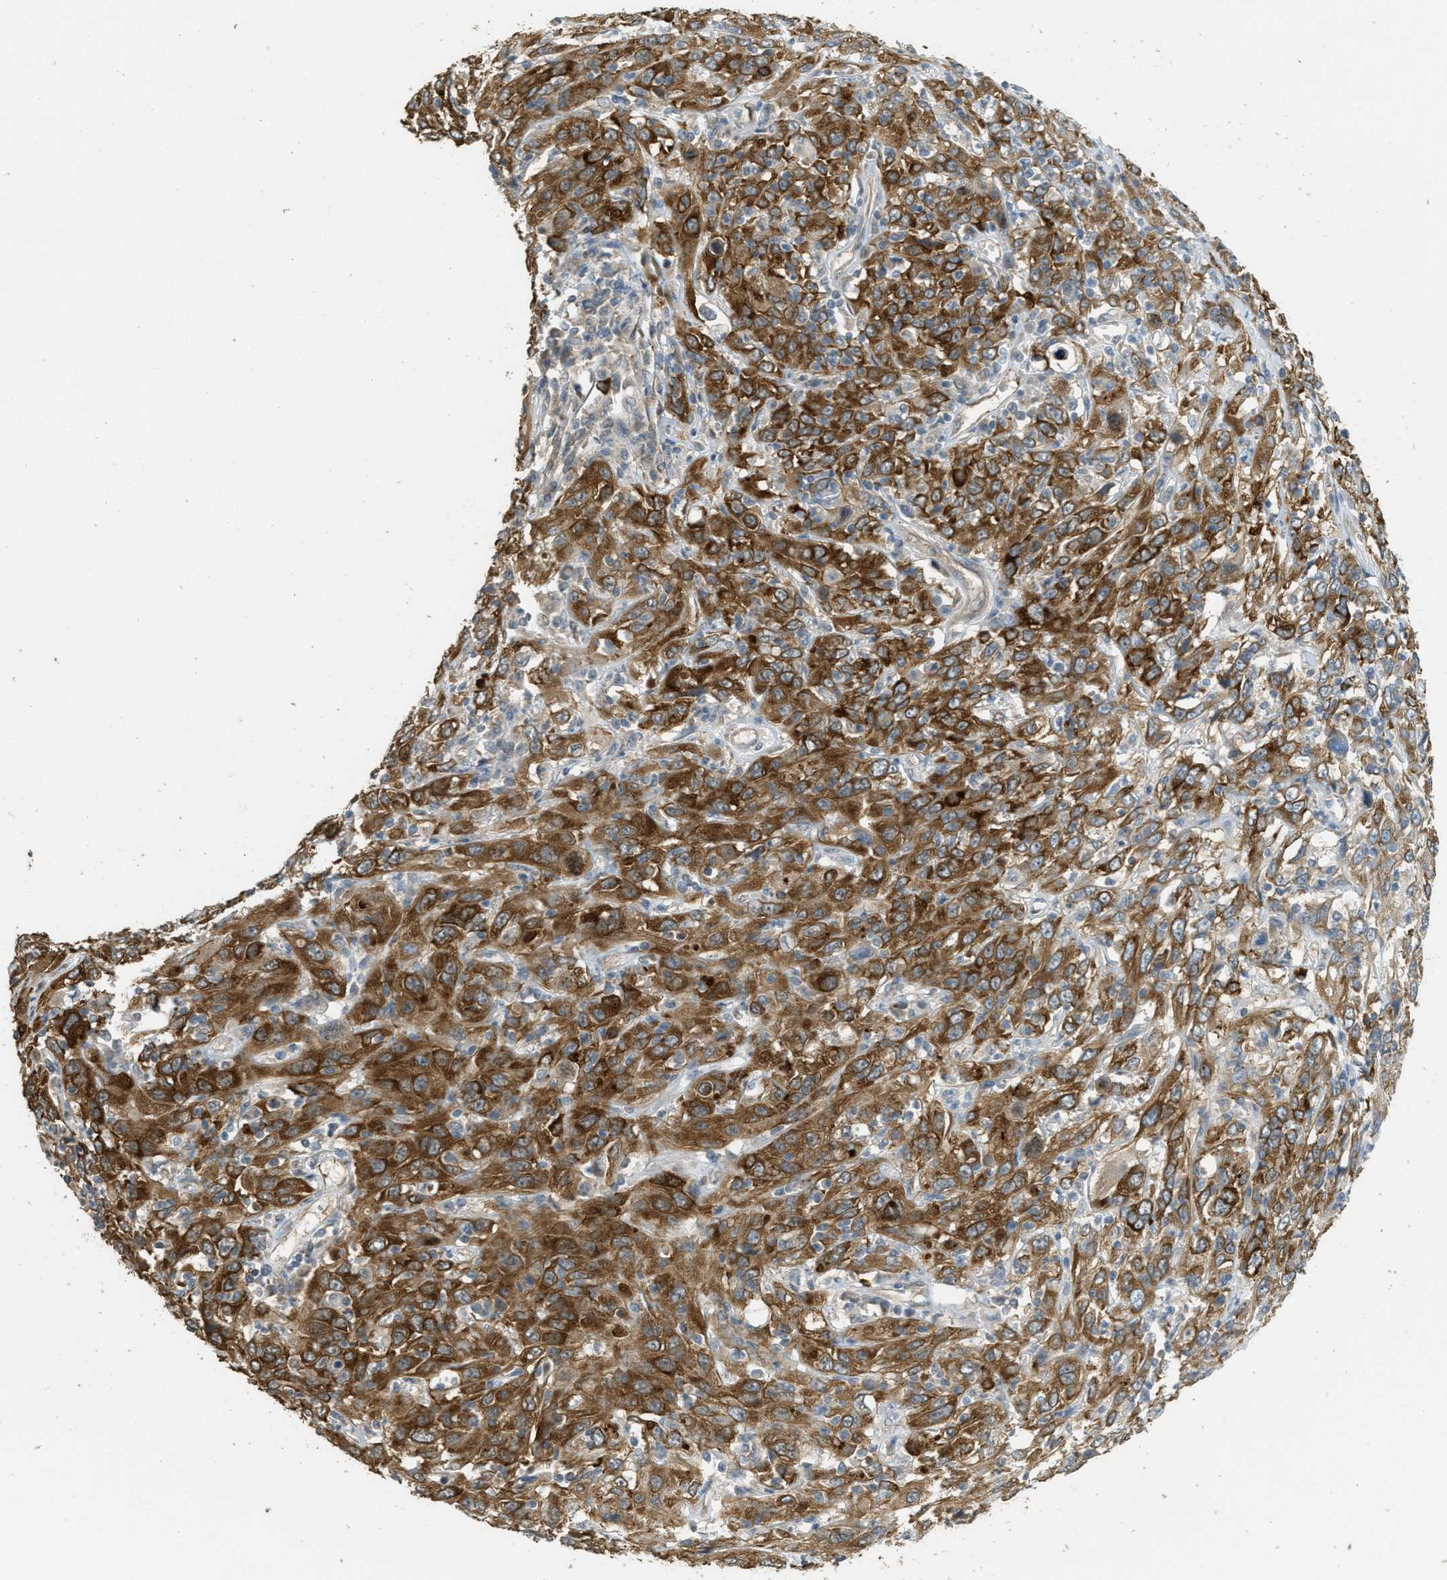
{"staining": {"intensity": "strong", "quantity": ">75%", "location": "cytoplasmic/membranous"}, "tissue": "cervical cancer", "cell_type": "Tumor cells", "image_type": "cancer", "snomed": [{"axis": "morphology", "description": "Squamous cell carcinoma, NOS"}, {"axis": "topography", "description": "Cervix"}], "caption": "Cervical cancer (squamous cell carcinoma) stained with DAB immunohistochemistry (IHC) displays high levels of strong cytoplasmic/membranous expression in about >75% of tumor cells. The staining is performed using DAB (3,3'-diaminobenzidine) brown chromogen to label protein expression. The nuclei are counter-stained blue using hematoxylin.", "gene": "IGF2BP2", "patient": {"sex": "female", "age": 46}}